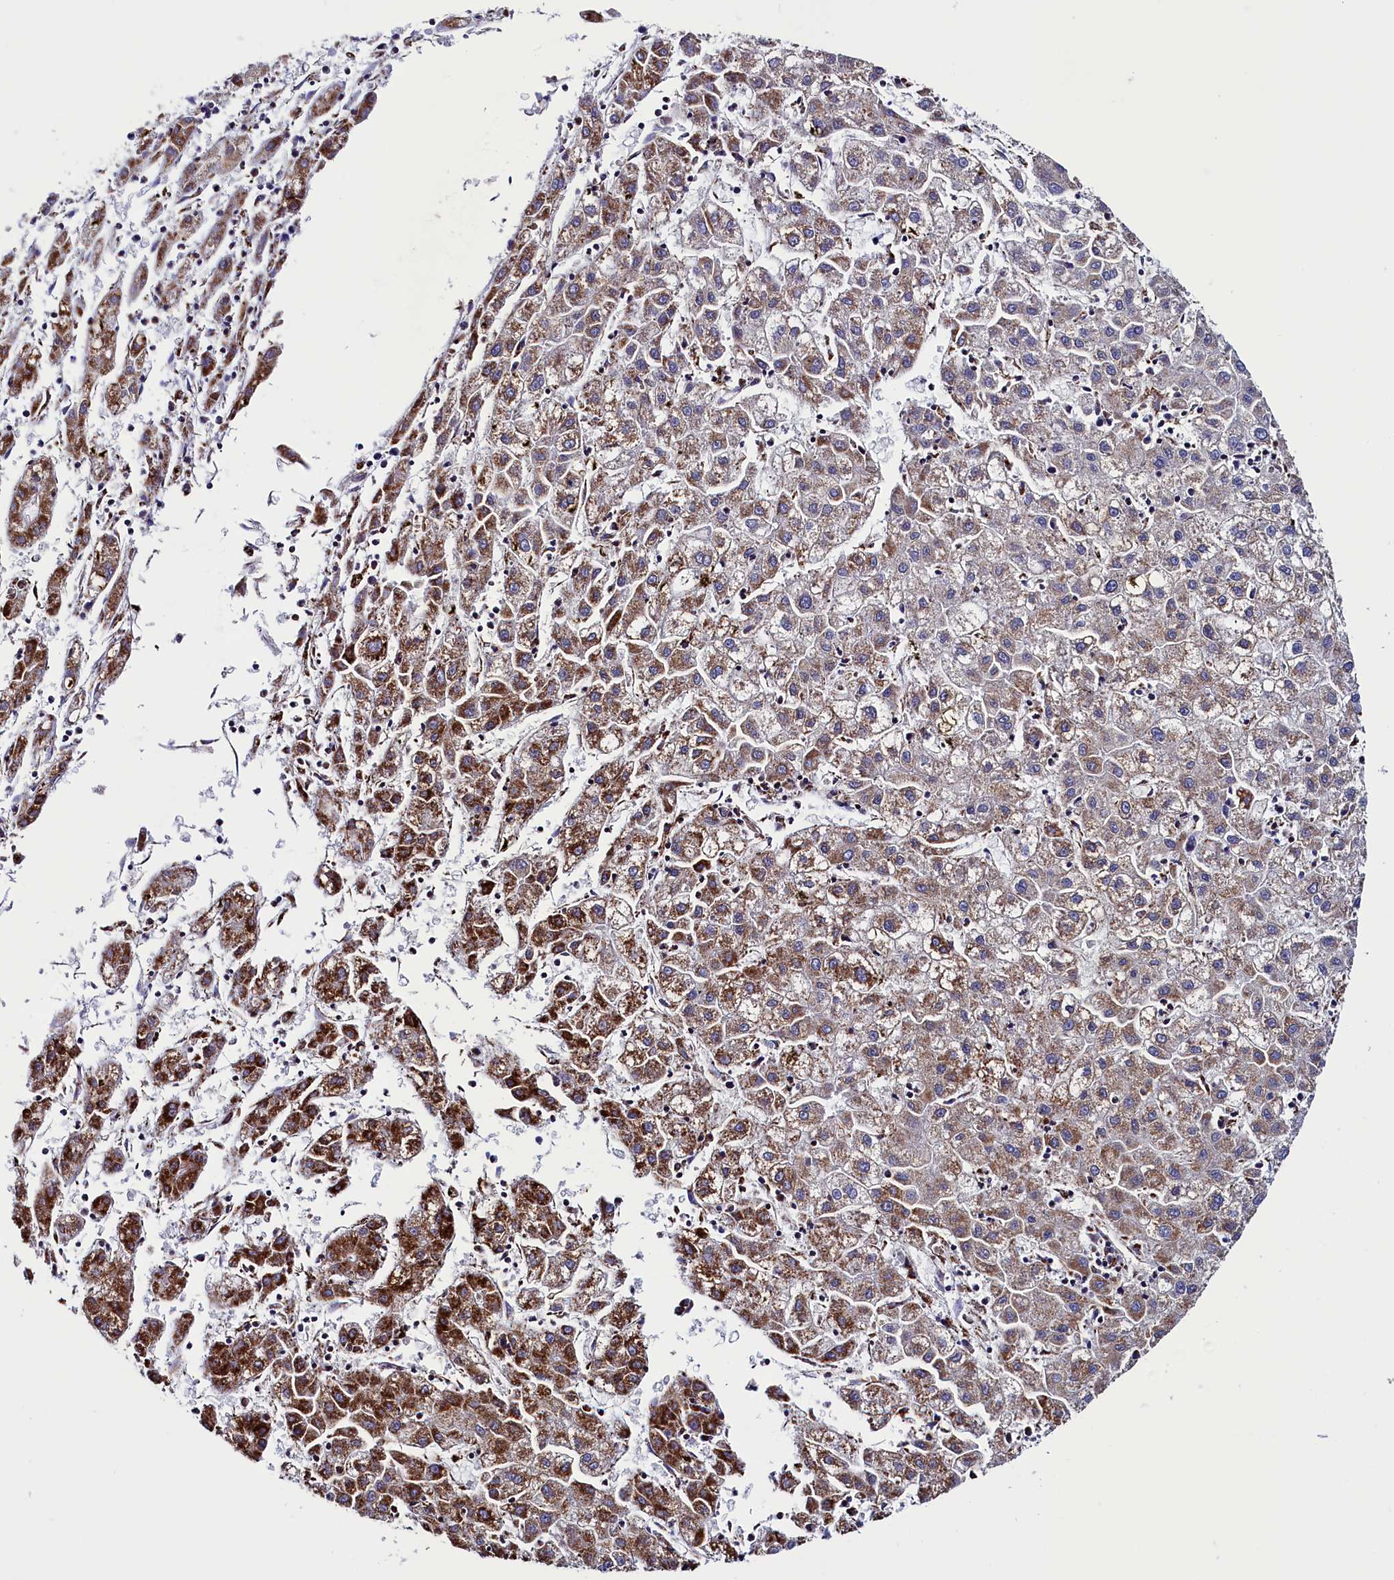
{"staining": {"intensity": "strong", "quantity": "<25%", "location": "cytoplasmic/membranous"}, "tissue": "liver cancer", "cell_type": "Tumor cells", "image_type": "cancer", "snomed": [{"axis": "morphology", "description": "Carcinoma, Hepatocellular, NOS"}, {"axis": "topography", "description": "Liver"}], "caption": "Strong cytoplasmic/membranous protein expression is present in about <25% of tumor cells in hepatocellular carcinoma (liver).", "gene": "SLC39A3", "patient": {"sex": "male", "age": 72}}